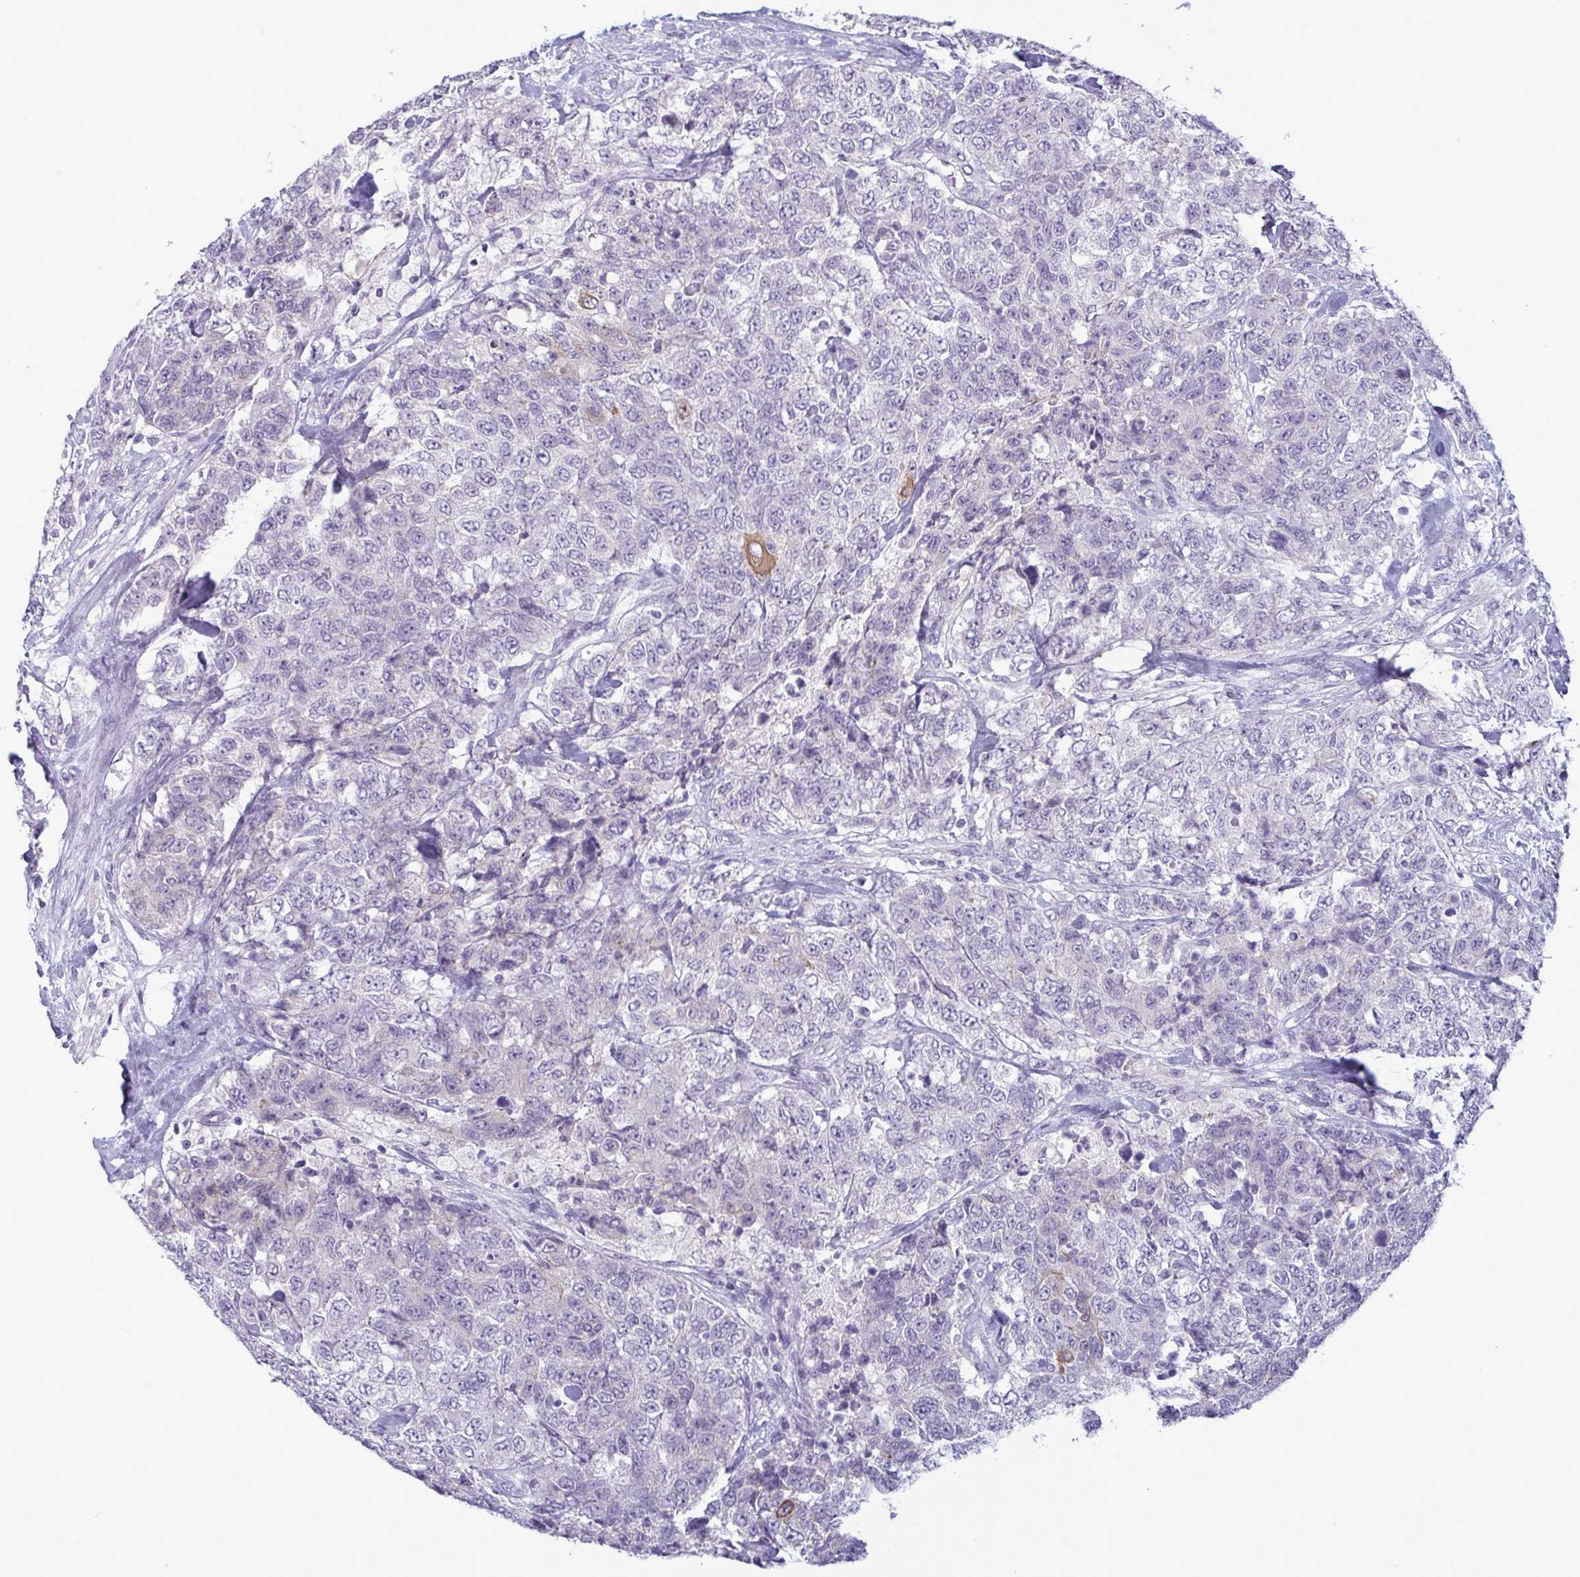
{"staining": {"intensity": "negative", "quantity": "none", "location": "none"}, "tissue": "urothelial cancer", "cell_type": "Tumor cells", "image_type": "cancer", "snomed": [{"axis": "morphology", "description": "Urothelial carcinoma, High grade"}, {"axis": "topography", "description": "Urinary bladder"}], "caption": "A high-resolution image shows IHC staining of urothelial carcinoma (high-grade), which shows no significant staining in tumor cells. (DAB (3,3'-diaminobenzidine) immunohistochemistry visualized using brightfield microscopy, high magnification).", "gene": "TENT5D", "patient": {"sex": "female", "age": 78}}